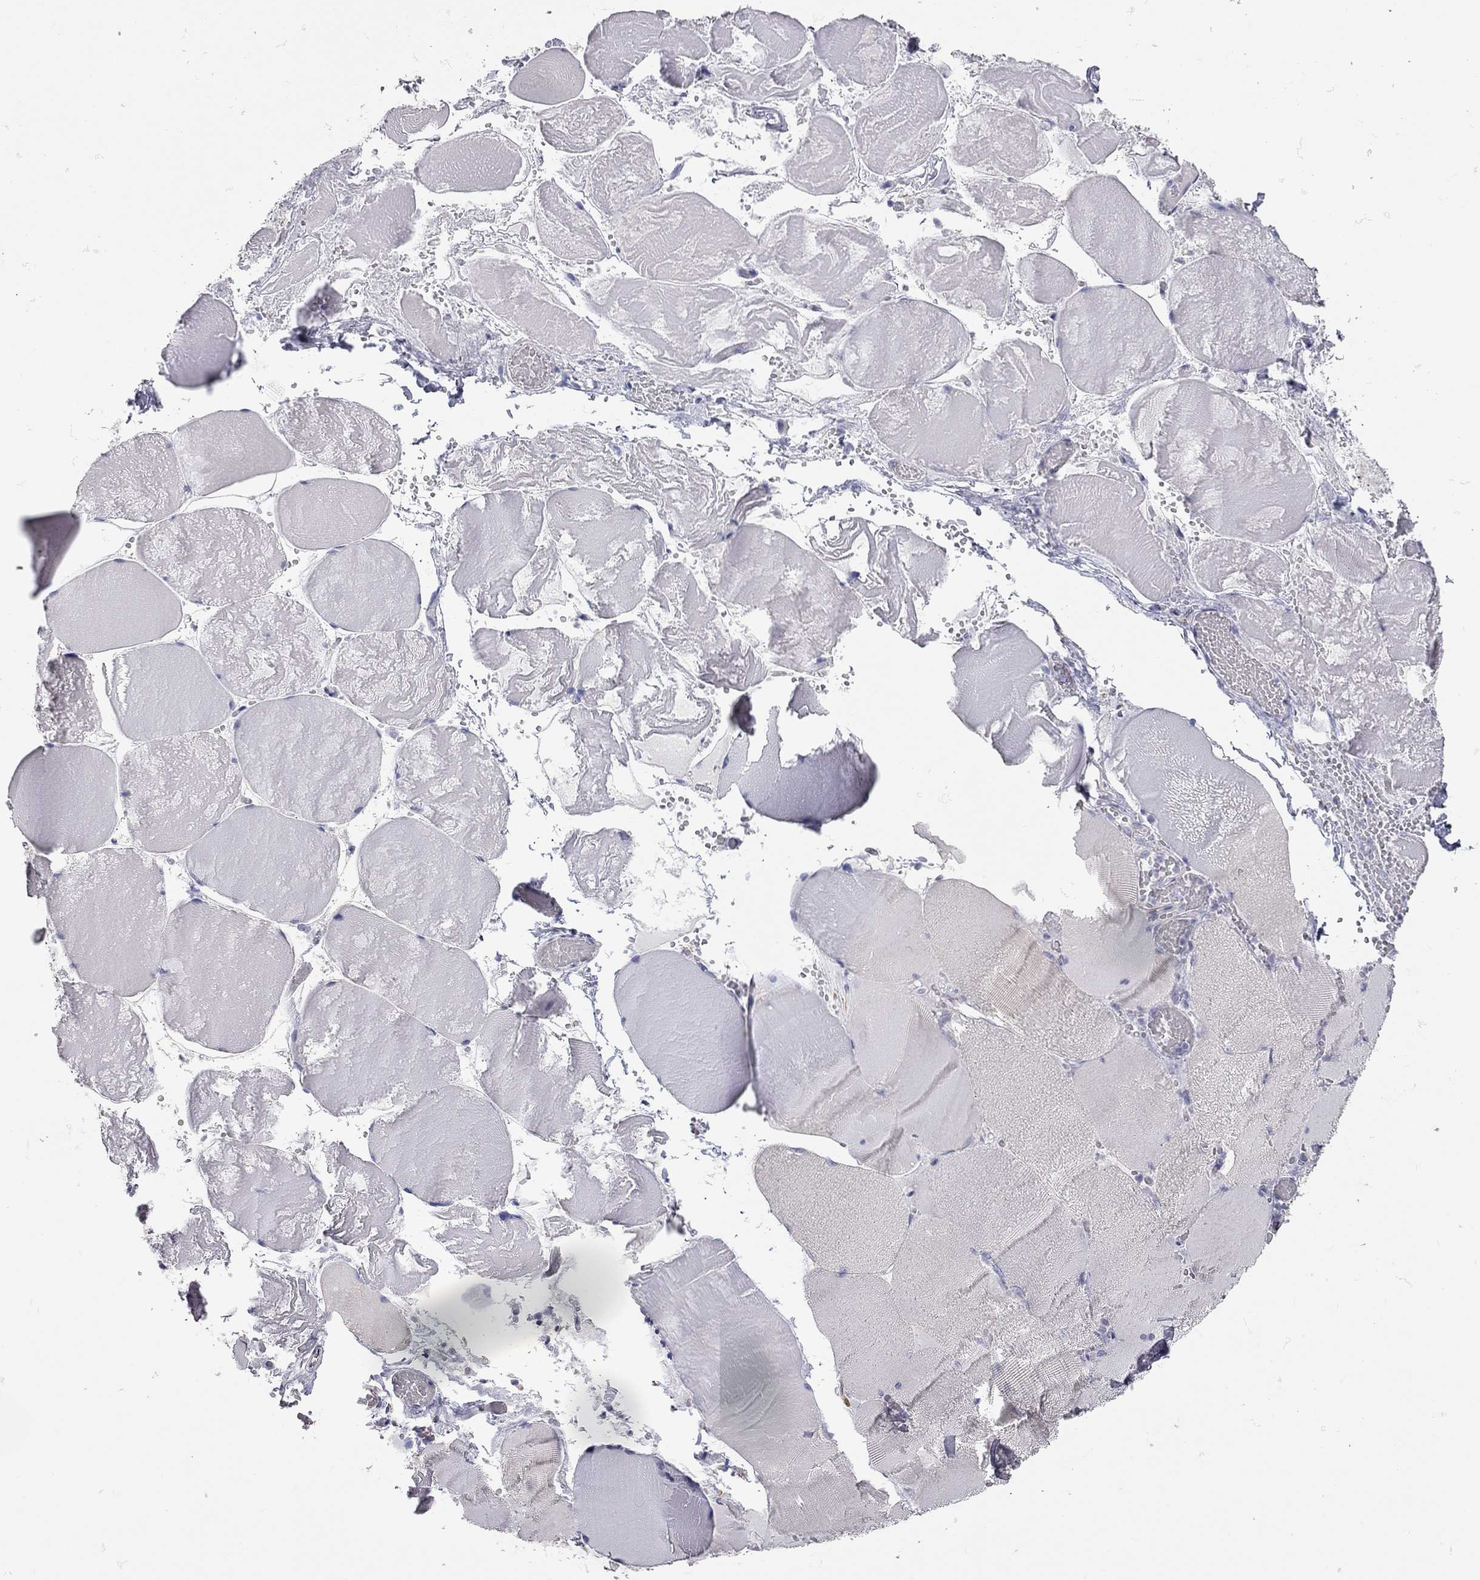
{"staining": {"intensity": "negative", "quantity": "none", "location": "none"}, "tissue": "skeletal muscle", "cell_type": "Myocytes", "image_type": "normal", "snomed": [{"axis": "morphology", "description": "Normal tissue, NOS"}, {"axis": "morphology", "description": "Malignant melanoma, Metastatic site"}, {"axis": "topography", "description": "Skeletal muscle"}], "caption": "This is a micrograph of immunohistochemistry staining of benign skeletal muscle, which shows no positivity in myocytes.", "gene": "C10orf90", "patient": {"sex": "male", "age": 50}}